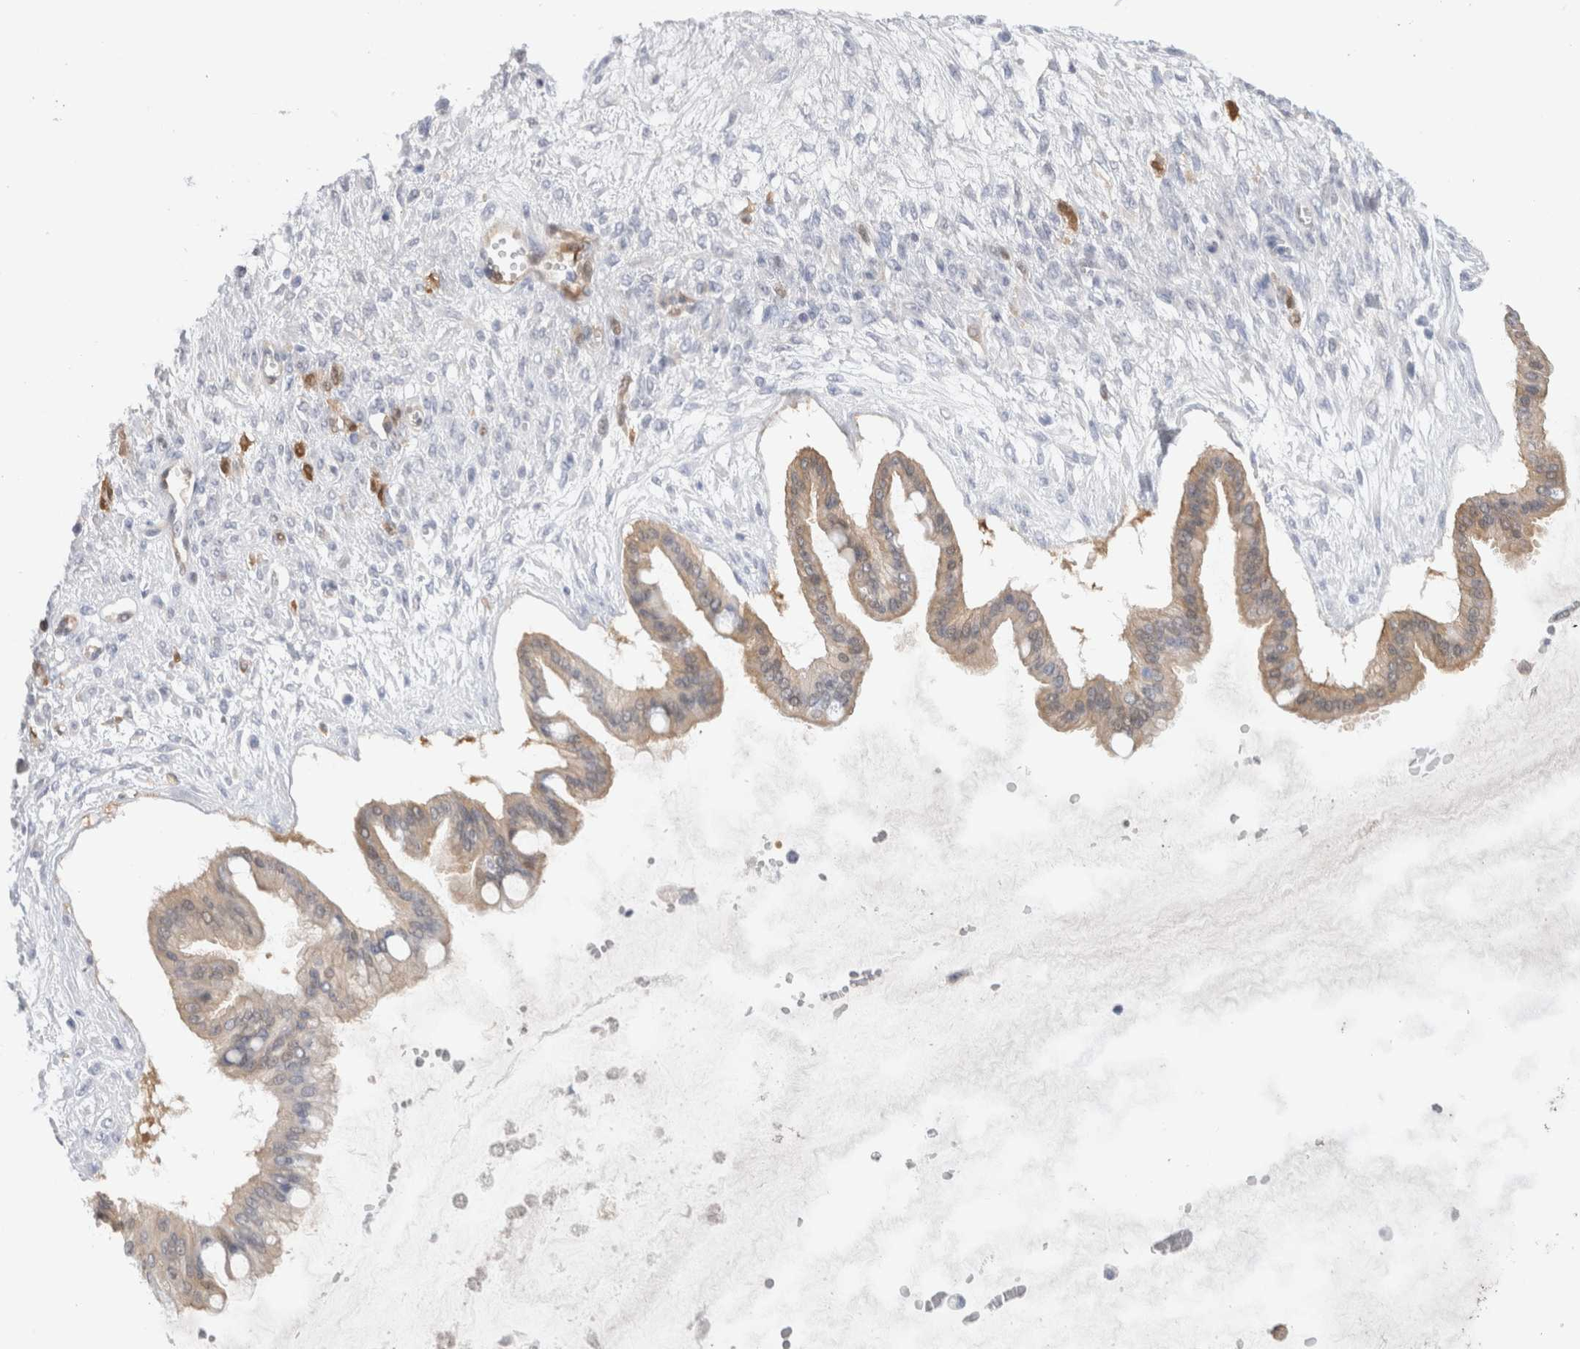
{"staining": {"intensity": "weak", "quantity": "25%-75%", "location": "cytoplasmic/membranous"}, "tissue": "ovarian cancer", "cell_type": "Tumor cells", "image_type": "cancer", "snomed": [{"axis": "morphology", "description": "Cystadenocarcinoma, mucinous, NOS"}, {"axis": "topography", "description": "Ovary"}], "caption": "Mucinous cystadenocarcinoma (ovarian) stained with DAB immunohistochemistry (IHC) shows low levels of weak cytoplasmic/membranous positivity in about 25%-75% of tumor cells.", "gene": "NAPEPLD", "patient": {"sex": "female", "age": 73}}